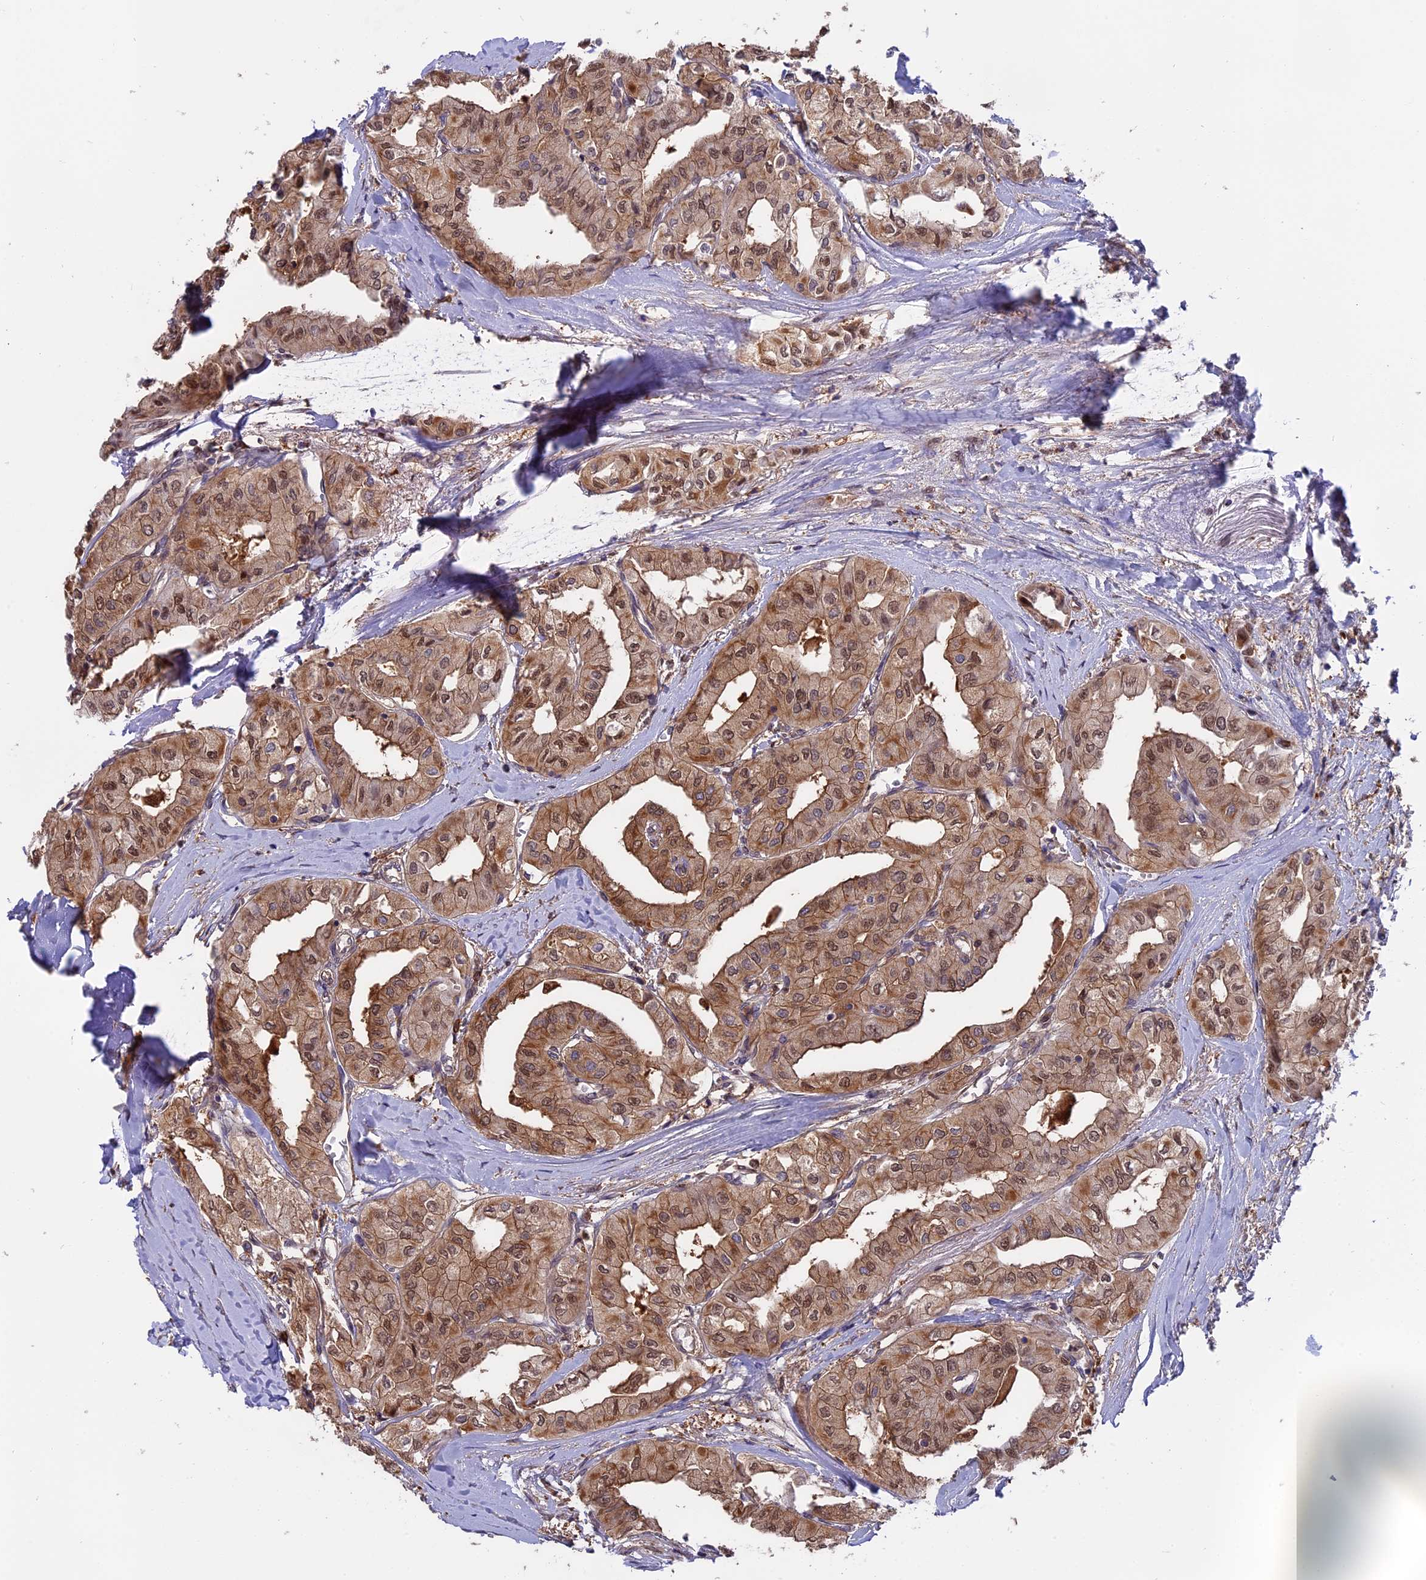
{"staining": {"intensity": "moderate", "quantity": ">75%", "location": "cytoplasmic/membranous,nuclear"}, "tissue": "thyroid cancer", "cell_type": "Tumor cells", "image_type": "cancer", "snomed": [{"axis": "morphology", "description": "Papillary adenocarcinoma, NOS"}, {"axis": "topography", "description": "Thyroid gland"}], "caption": "A photomicrograph of thyroid papillary adenocarcinoma stained for a protein exhibits moderate cytoplasmic/membranous and nuclear brown staining in tumor cells.", "gene": "FAM118B", "patient": {"sex": "female", "age": 59}}